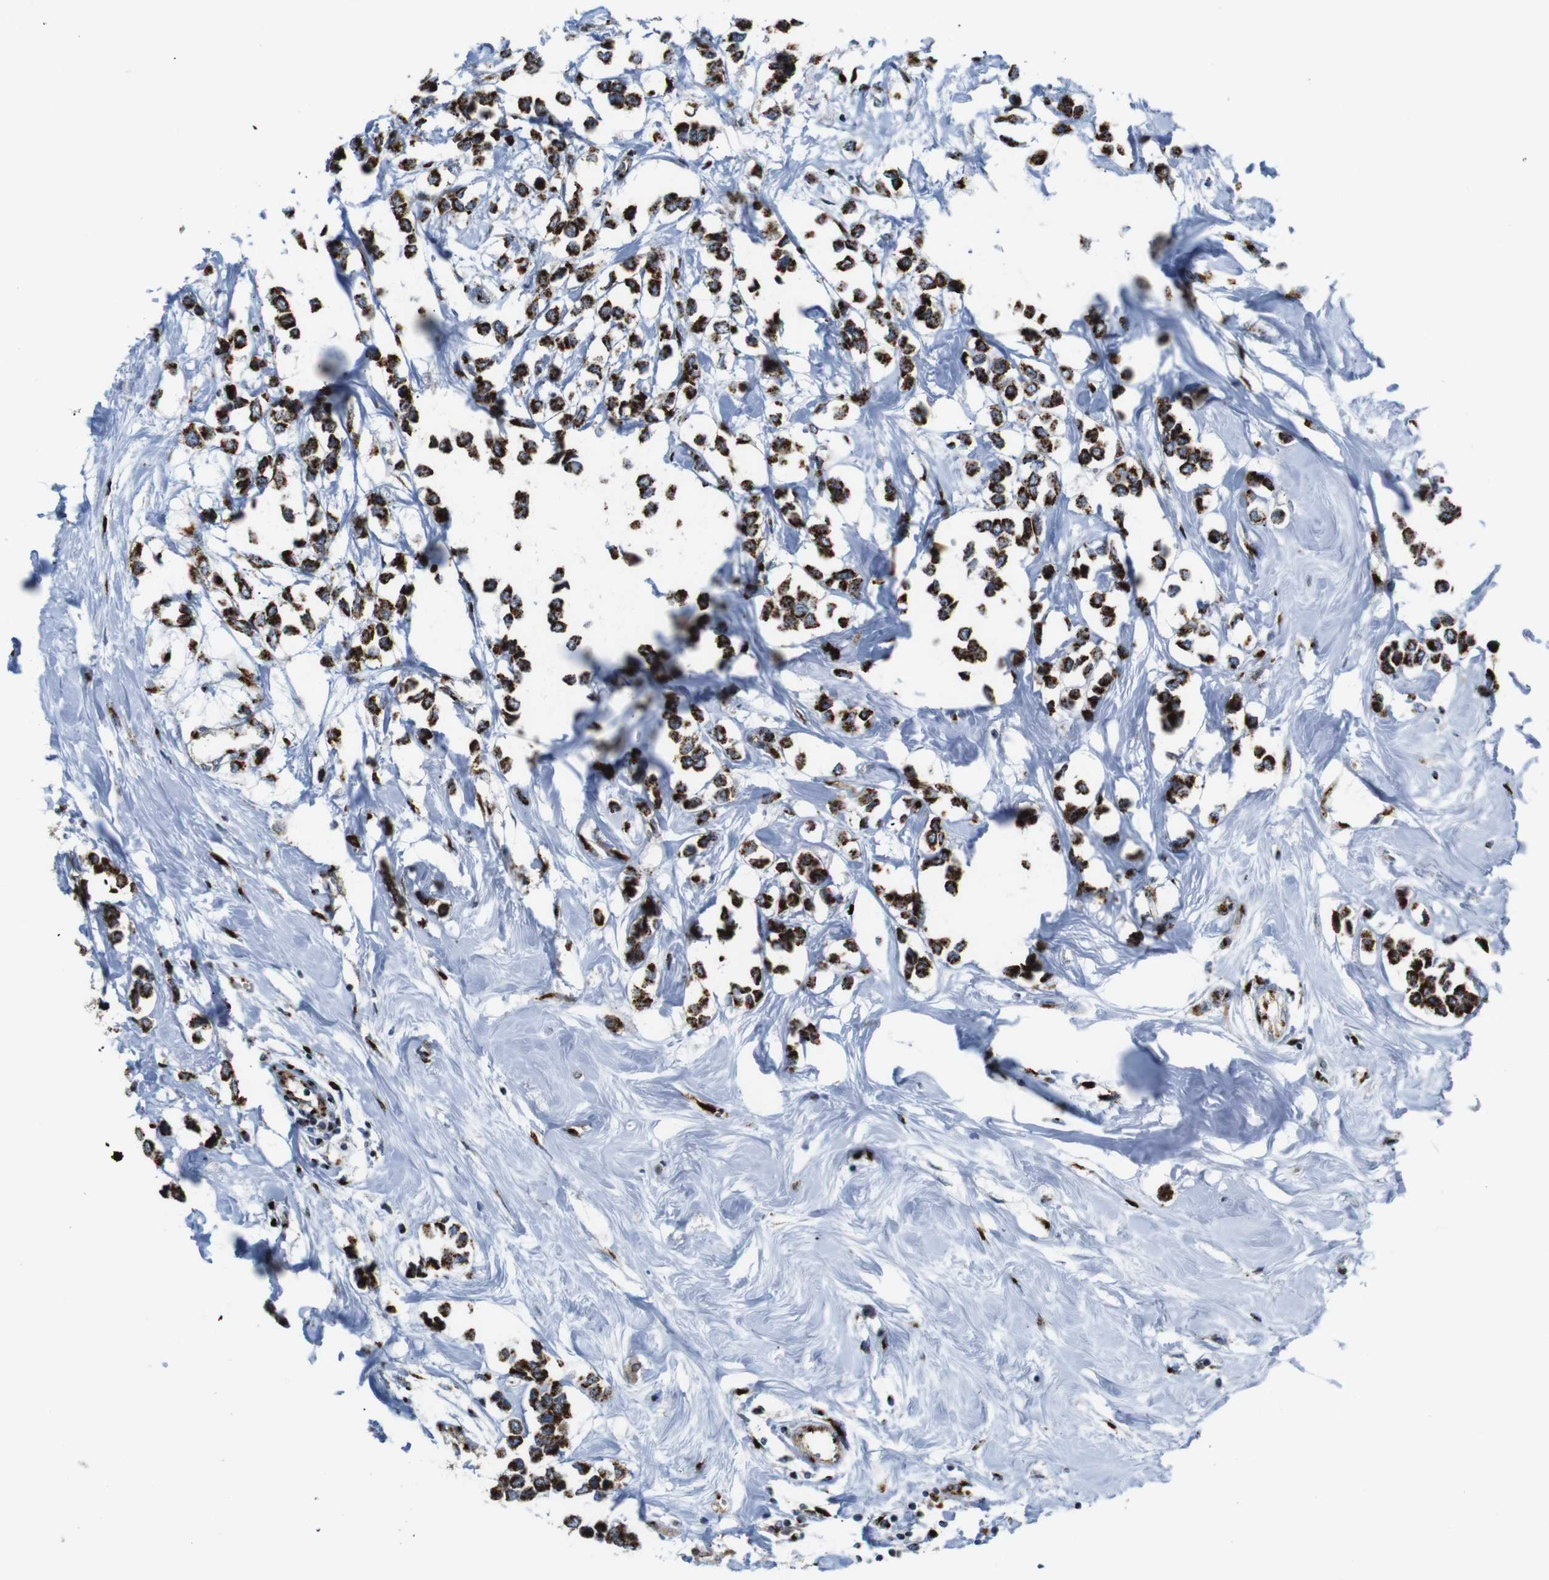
{"staining": {"intensity": "strong", "quantity": ">75%", "location": "cytoplasmic/membranous"}, "tissue": "breast cancer", "cell_type": "Tumor cells", "image_type": "cancer", "snomed": [{"axis": "morphology", "description": "Lobular carcinoma"}, {"axis": "topography", "description": "Breast"}], "caption": "IHC of human lobular carcinoma (breast) reveals high levels of strong cytoplasmic/membranous positivity in about >75% of tumor cells.", "gene": "TGOLN2", "patient": {"sex": "female", "age": 51}}